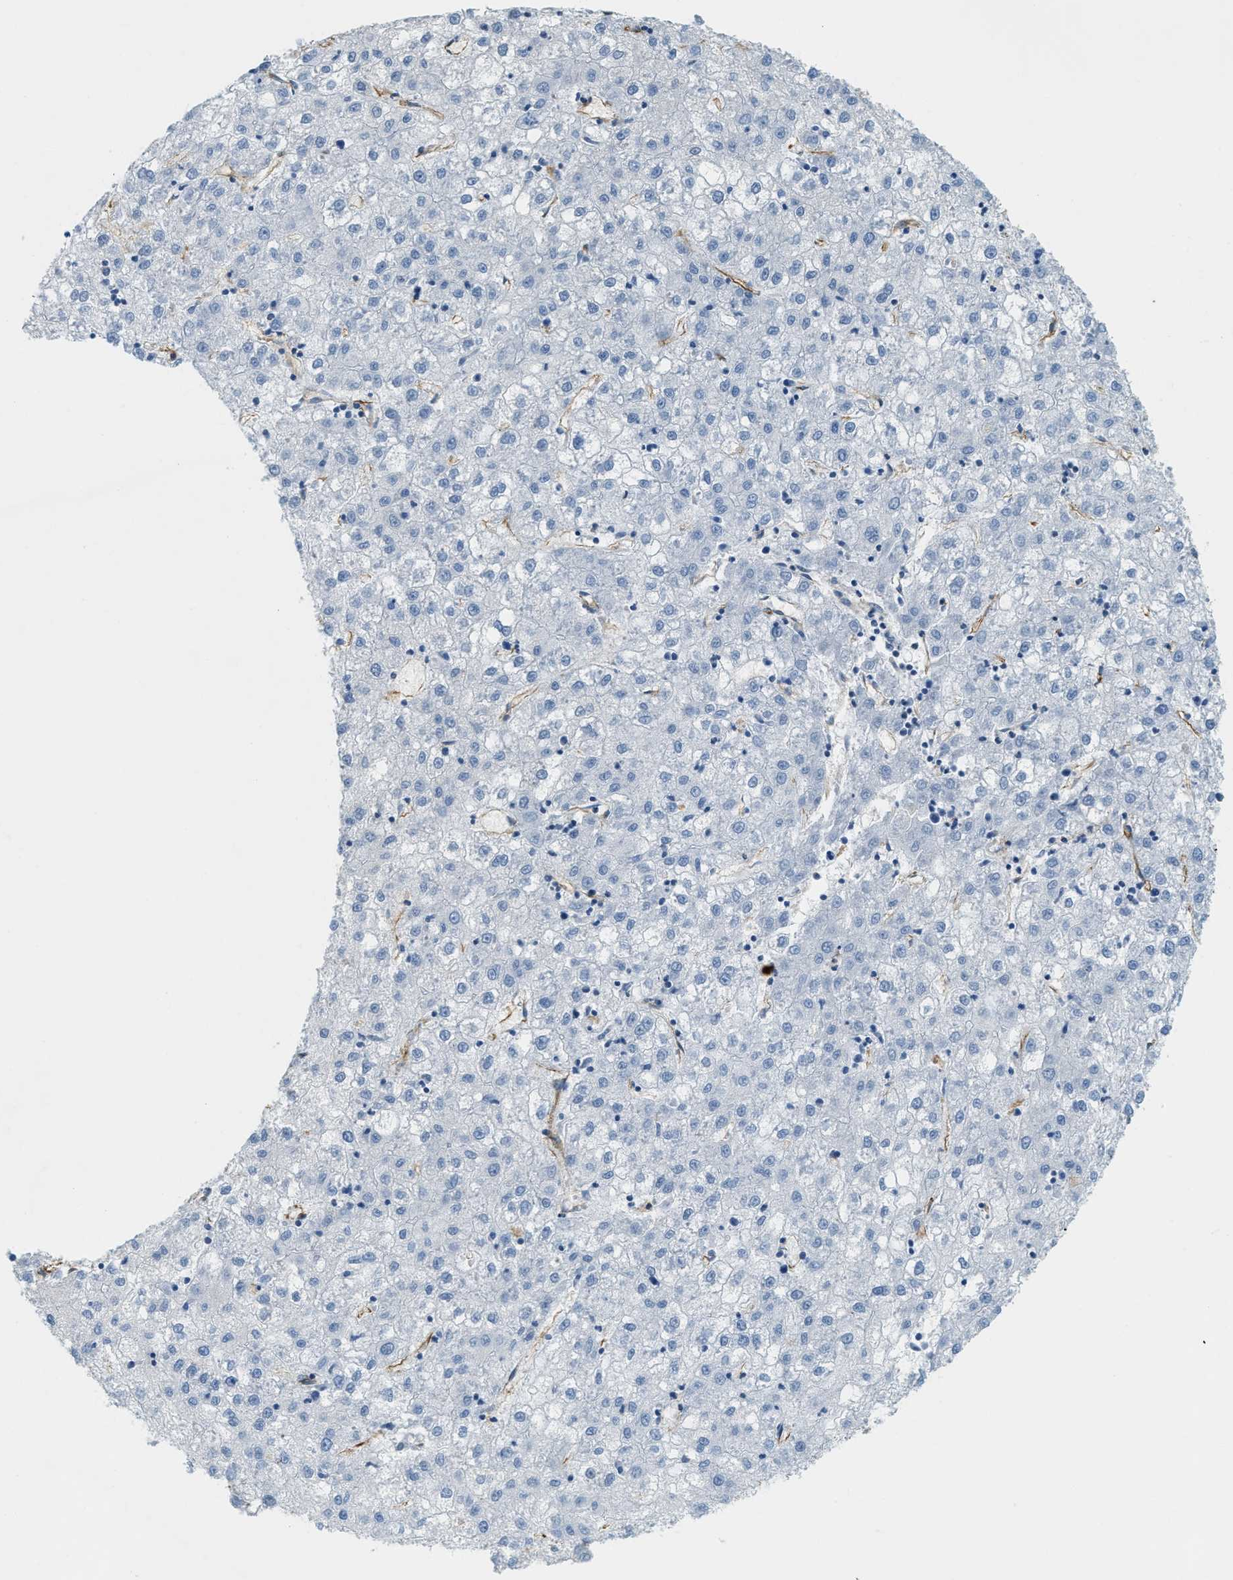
{"staining": {"intensity": "negative", "quantity": "none", "location": "none"}, "tissue": "liver cancer", "cell_type": "Tumor cells", "image_type": "cancer", "snomed": [{"axis": "morphology", "description": "Carcinoma, Hepatocellular, NOS"}, {"axis": "topography", "description": "Liver"}], "caption": "A high-resolution image shows immunohistochemistry (IHC) staining of liver cancer (hepatocellular carcinoma), which exhibits no significant staining in tumor cells.", "gene": "TMEM43", "patient": {"sex": "male", "age": 72}}